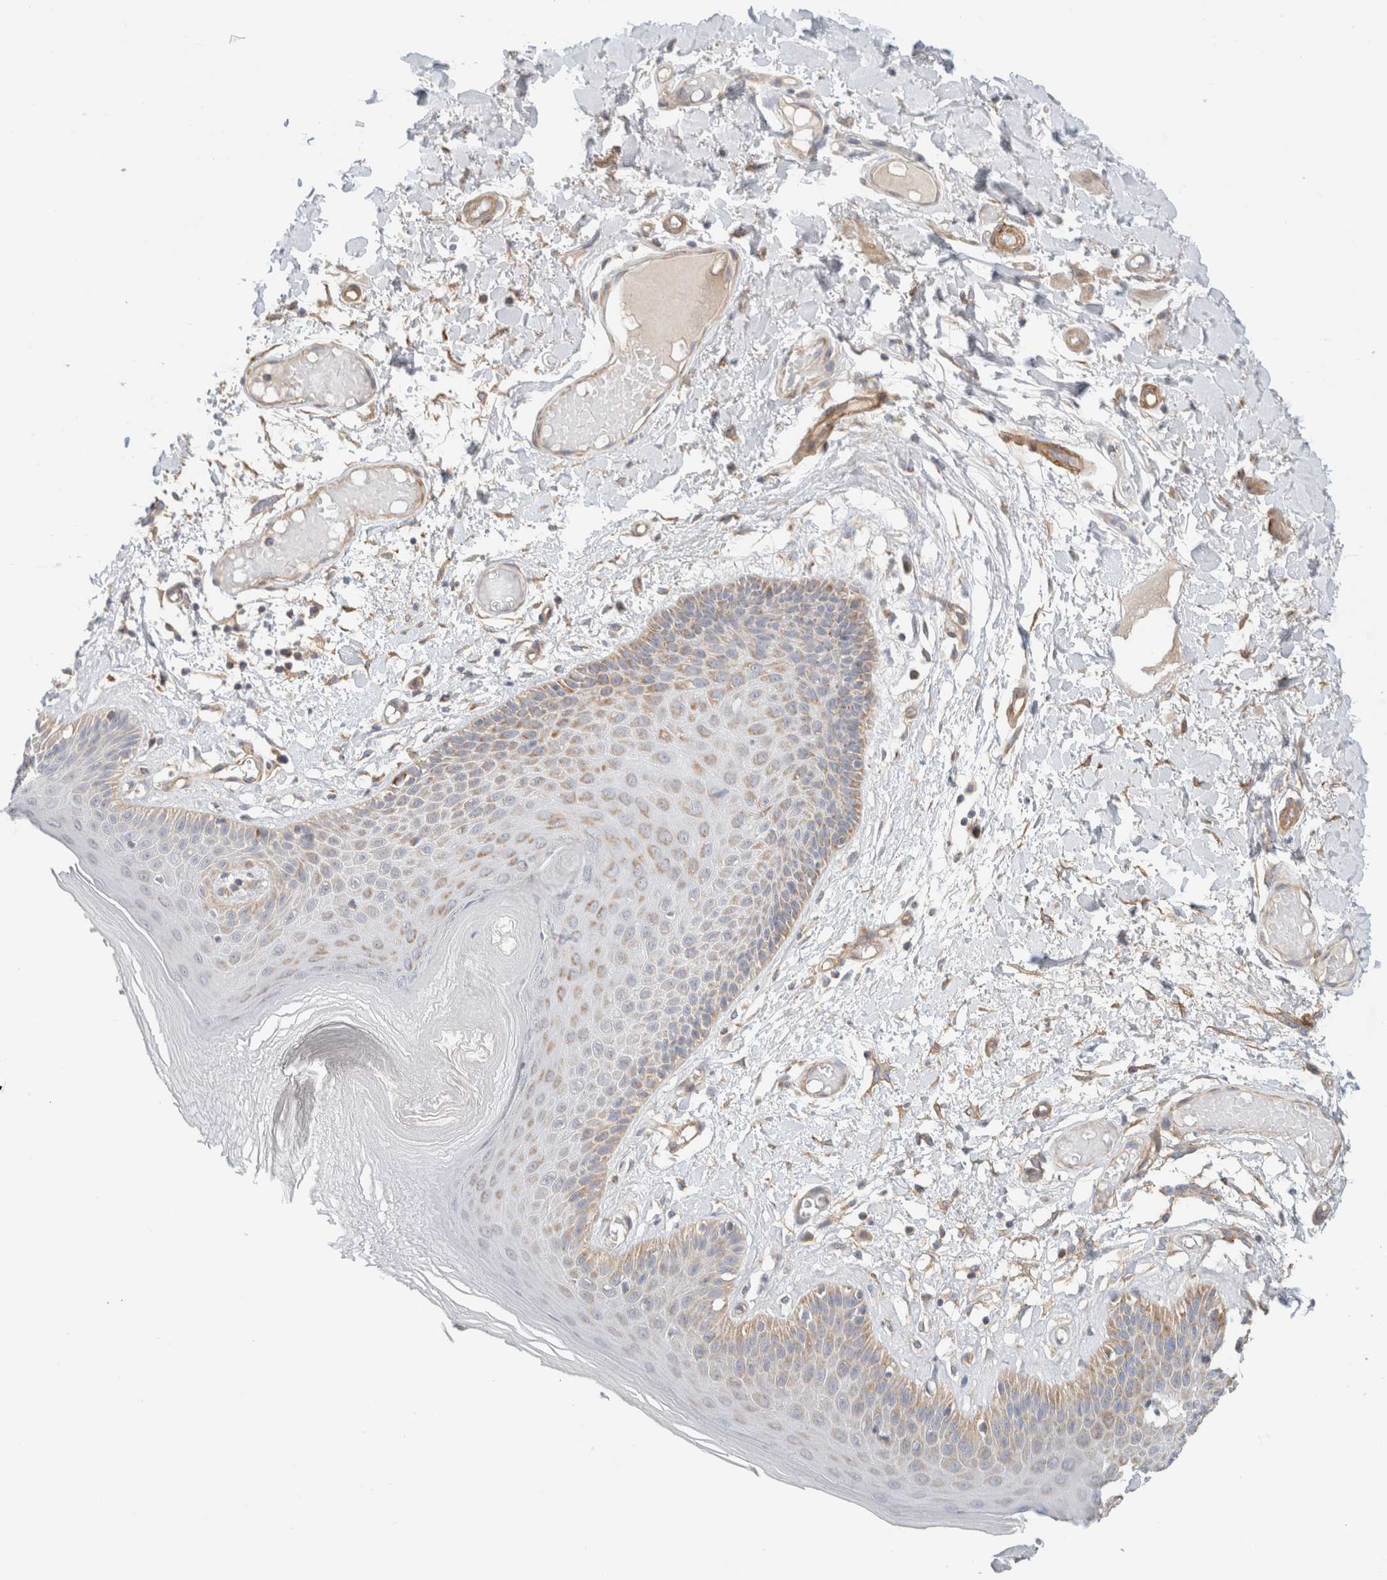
{"staining": {"intensity": "moderate", "quantity": "<25%", "location": "cytoplasmic/membranous"}, "tissue": "skin", "cell_type": "Epidermal cells", "image_type": "normal", "snomed": [{"axis": "morphology", "description": "Normal tissue, NOS"}, {"axis": "topography", "description": "Vulva"}], "caption": "Protein expression analysis of unremarkable skin exhibits moderate cytoplasmic/membranous staining in approximately <25% of epidermal cells. The staining was performed using DAB, with brown indicating positive protein expression. Nuclei are stained blue with hematoxylin.", "gene": "MRM3", "patient": {"sex": "female", "age": 73}}